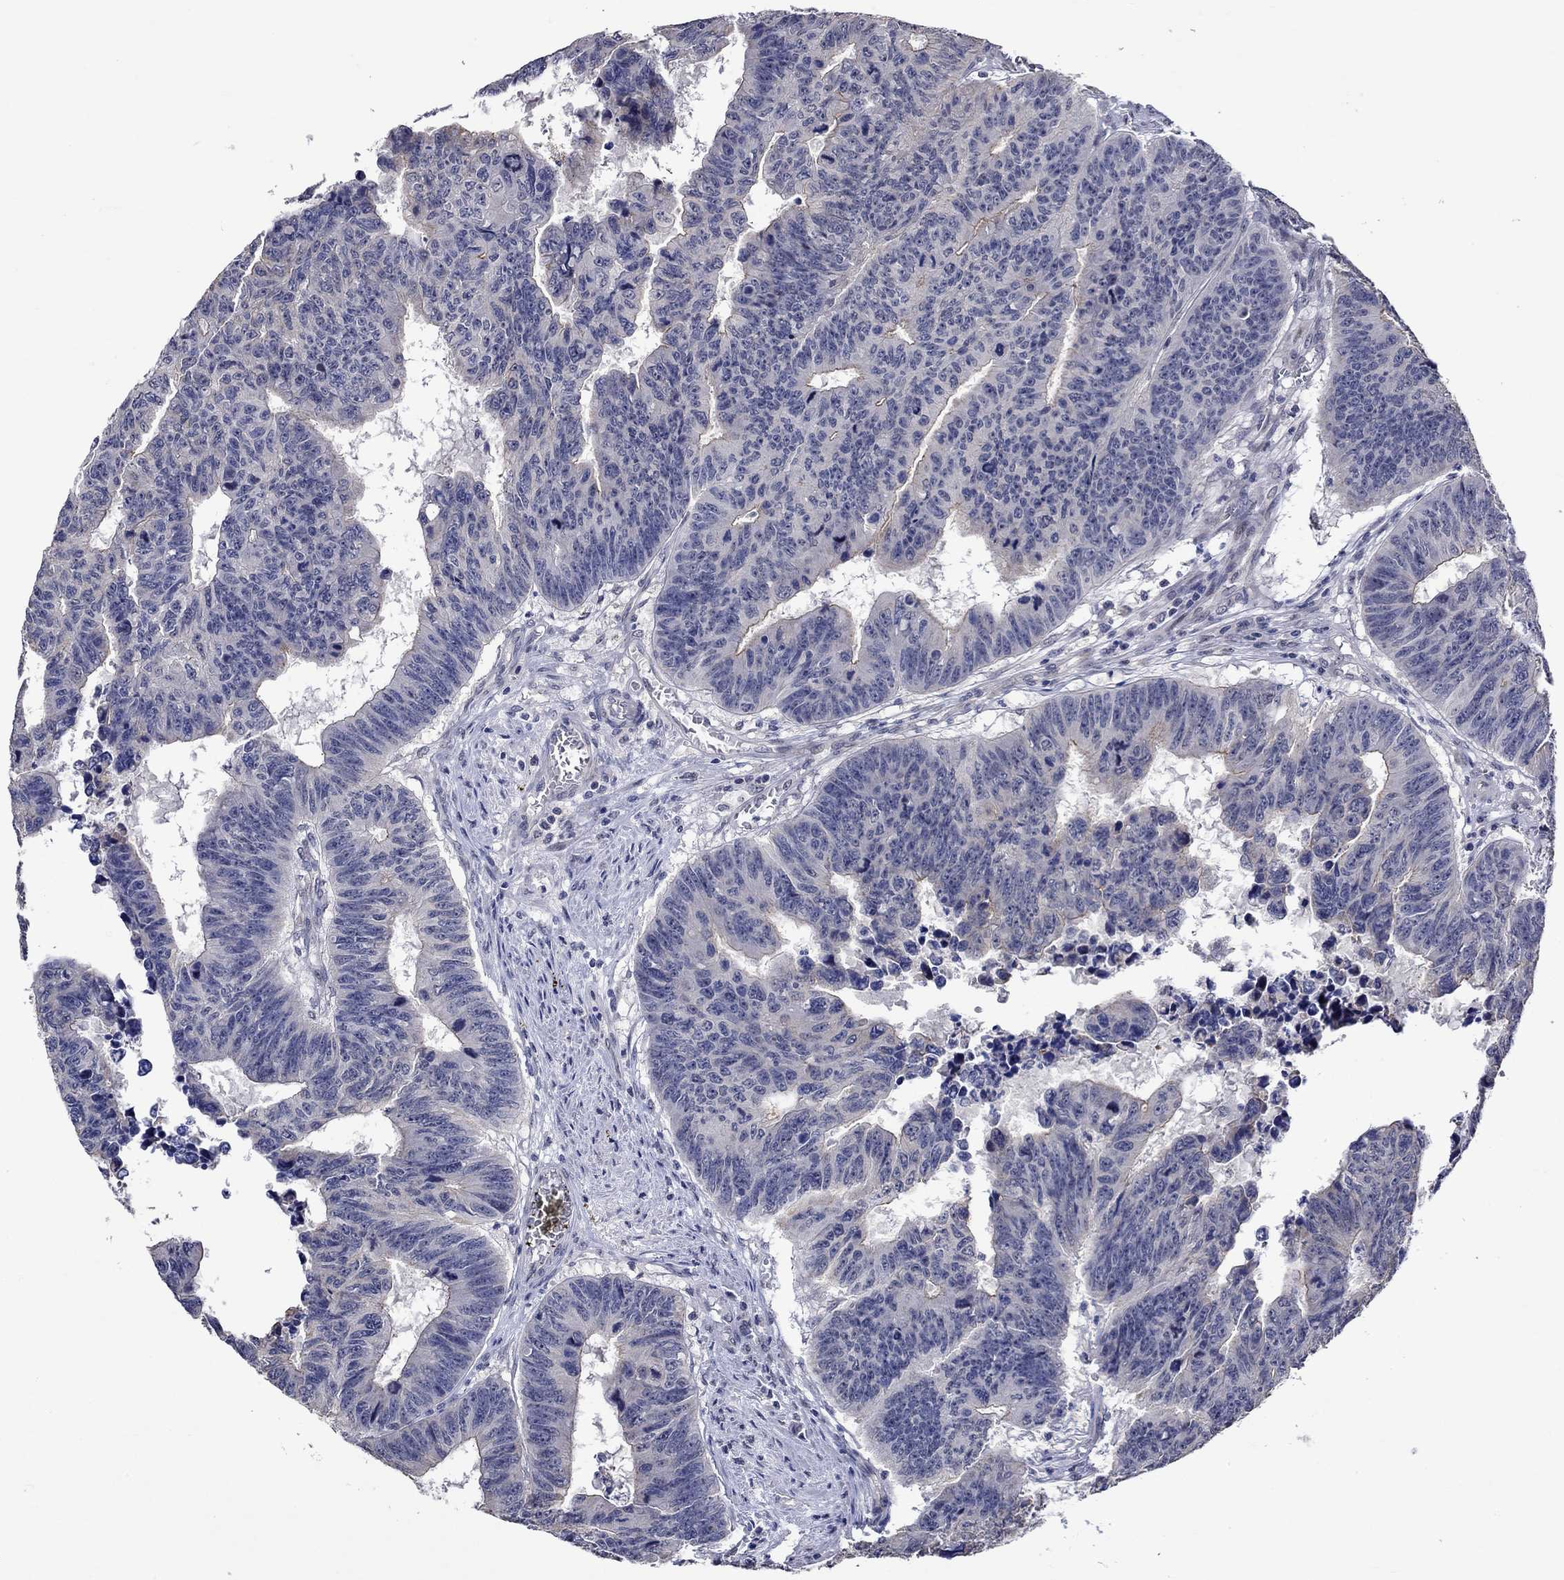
{"staining": {"intensity": "negative", "quantity": "none", "location": "none"}, "tissue": "colorectal cancer", "cell_type": "Tumor cells", "image_type": "cancer", "snomed": [{"axis": "morphology", "description": "Adenocarcinoma, NOS"}, {"axis": "topography", "description": "Appendix"}, {"axis": "topography", "description": "Colon"}, {"axis": "topography", "description": "Cecum"}, {"axis": "topography", "description": "Colon asc"}], "caption": "IHC micrograph of neoplastic tissue: human adenocarcinoma (colorectal) stained with DAB demonstrates no significant protein positivity in tumor cells.", "gene": "DDX3Y", "patient": {"sex": "female", "age": 85}}